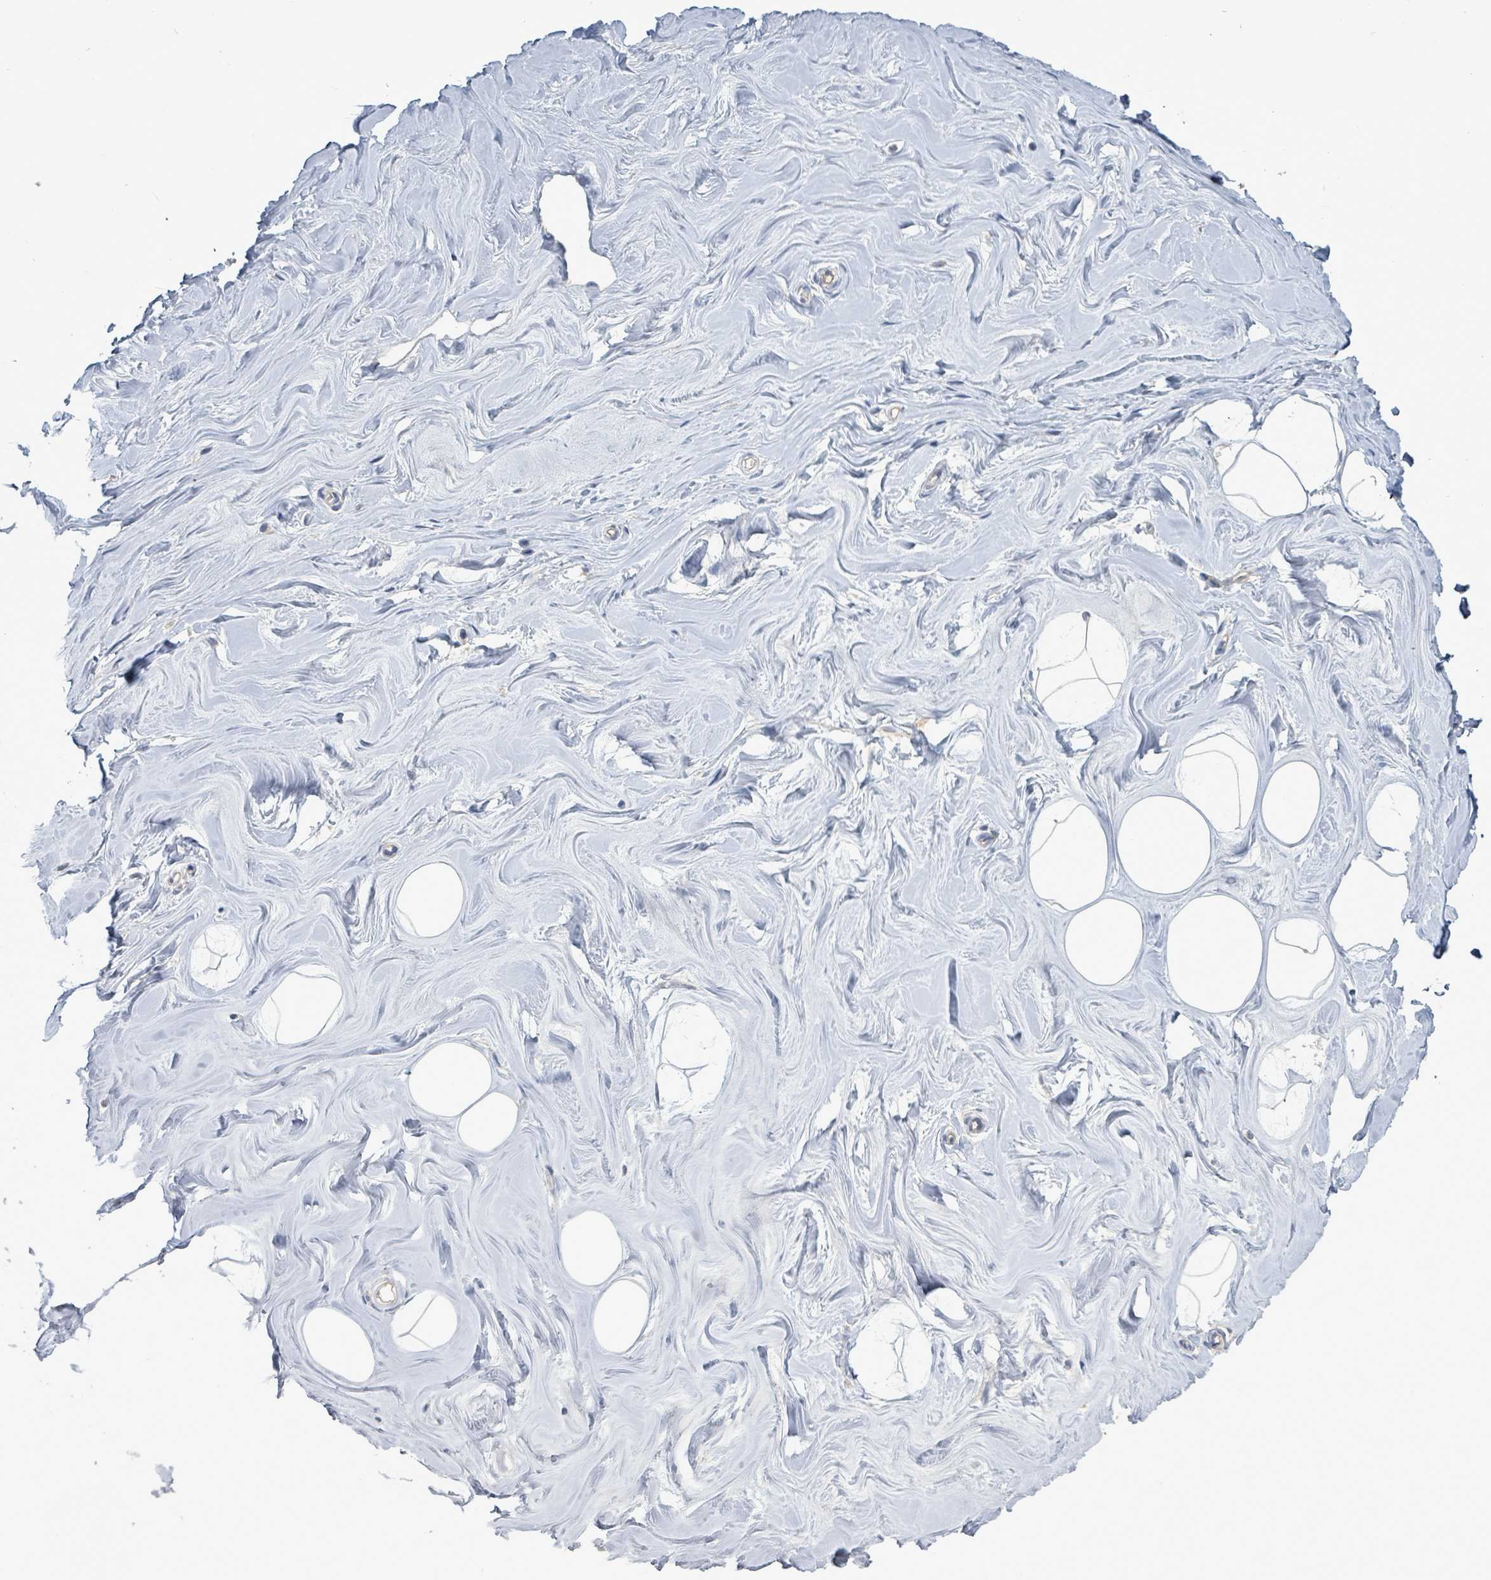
{"staining": {"intensity": "negative", "quantity": "none", "location": "none"}, "tissue": "breast", "cell_type": "Adipocytes", "image_type": "normal", "snomed": [{"axis": "morphology", "description": "Normal tissue, NOS"}, {"axis": "topography", "description": "Breast"}], "caption": "Immunohistochemistry (IHC) of benign human breast demonstrates no expression in adipocytes. Nuclei are stained in blue.", "gene": "HRAS", "patient": {"sex": "female", "age": 25}}